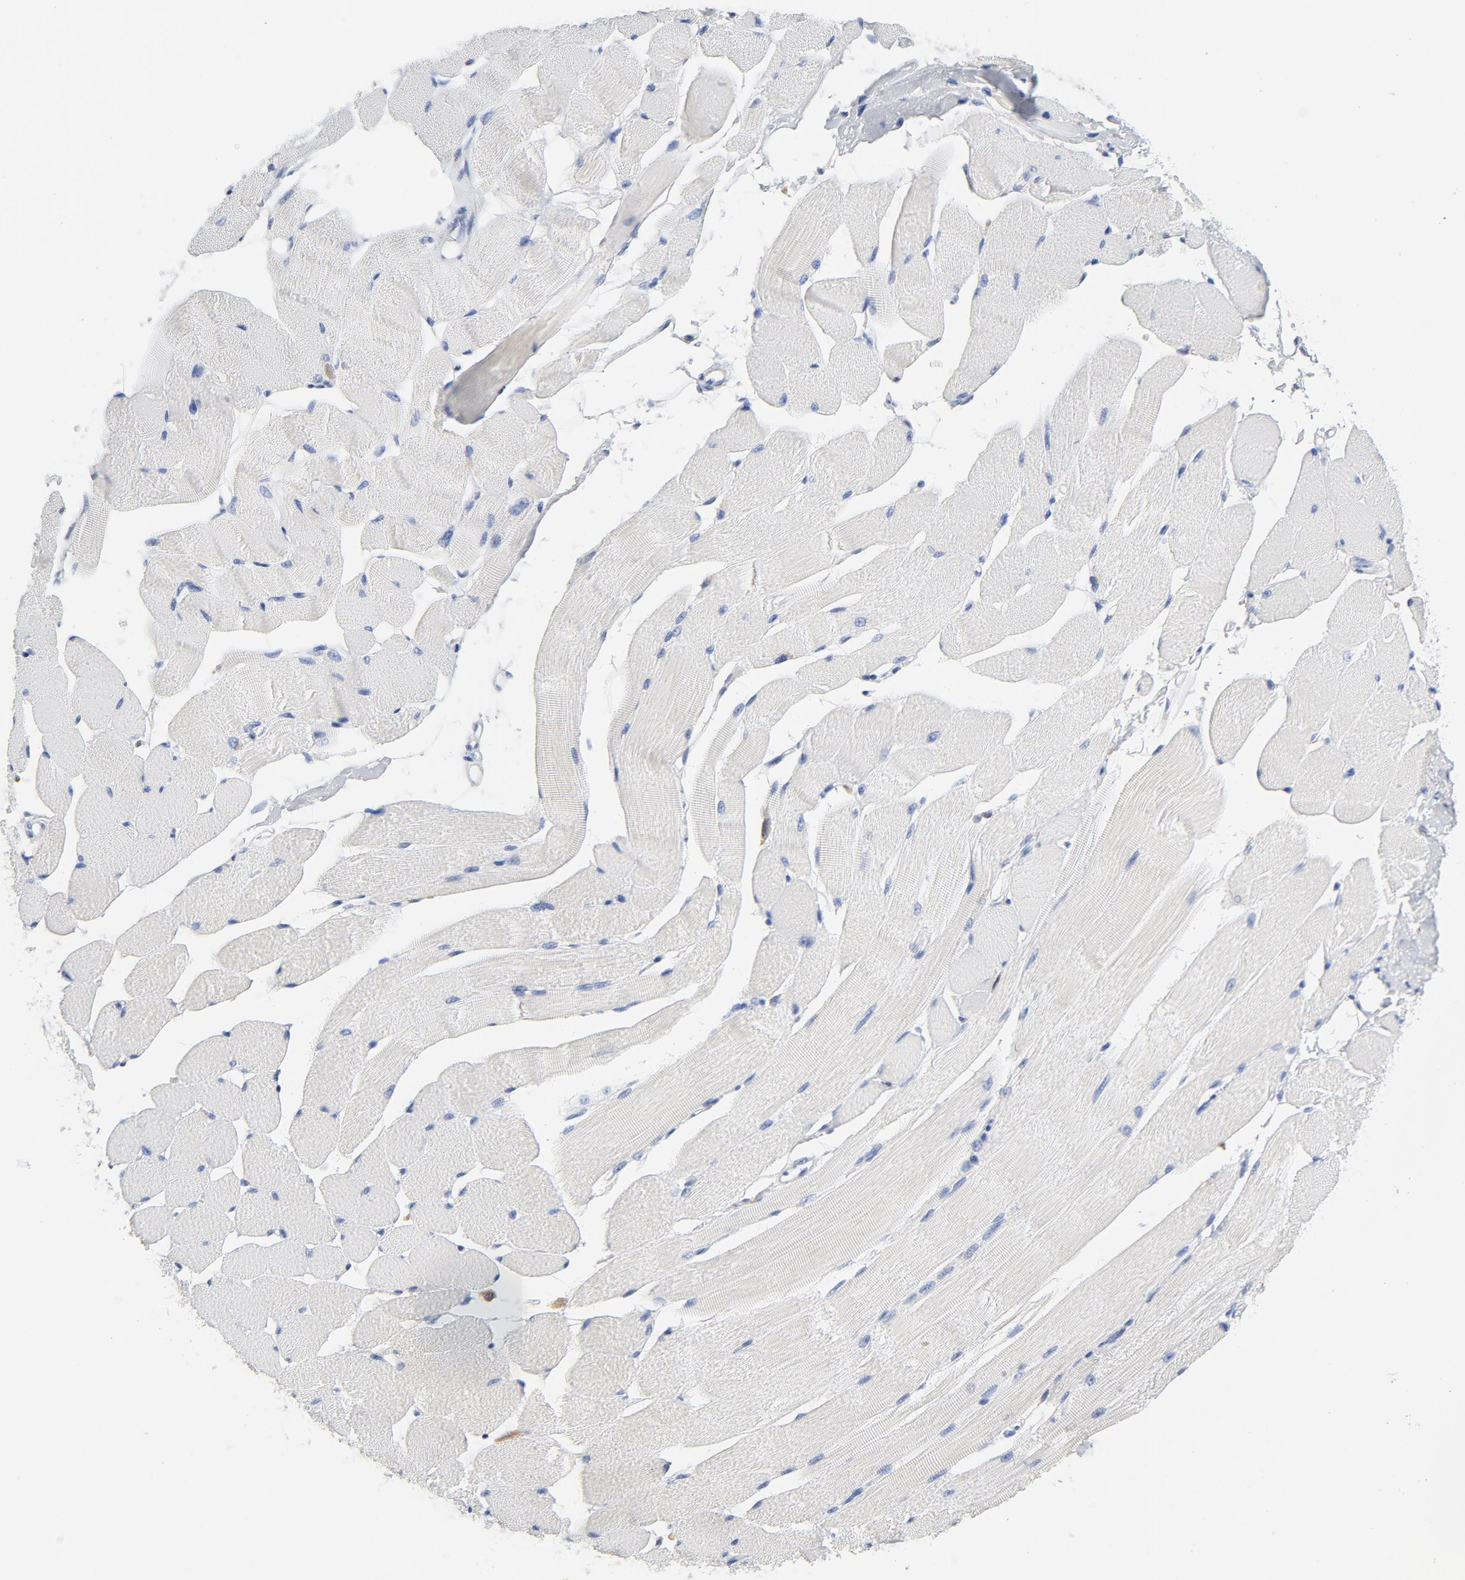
{"staining": {"intensity": "negative", "quantity": "none", "location": "none"}, "tissue": "skeletal muscle", "cell_type": "Myocytes", "image_type": "normal", "snomed": [{"axis": "morphology", "description": "Normal tissue, NOS"}, {"axis": "topography", "description": "Skeletal muscle"}, {"axis": "topography", "description": "Peripheral nerve tissue"}], "caption": "Immunohistochemistry photomicrograph of benign skeletal muscle stained for a protein (brown), which exhibits no positivity in myocytes.", "gene": "NCF1", "patient": {"sex": "female", "age": 84}}